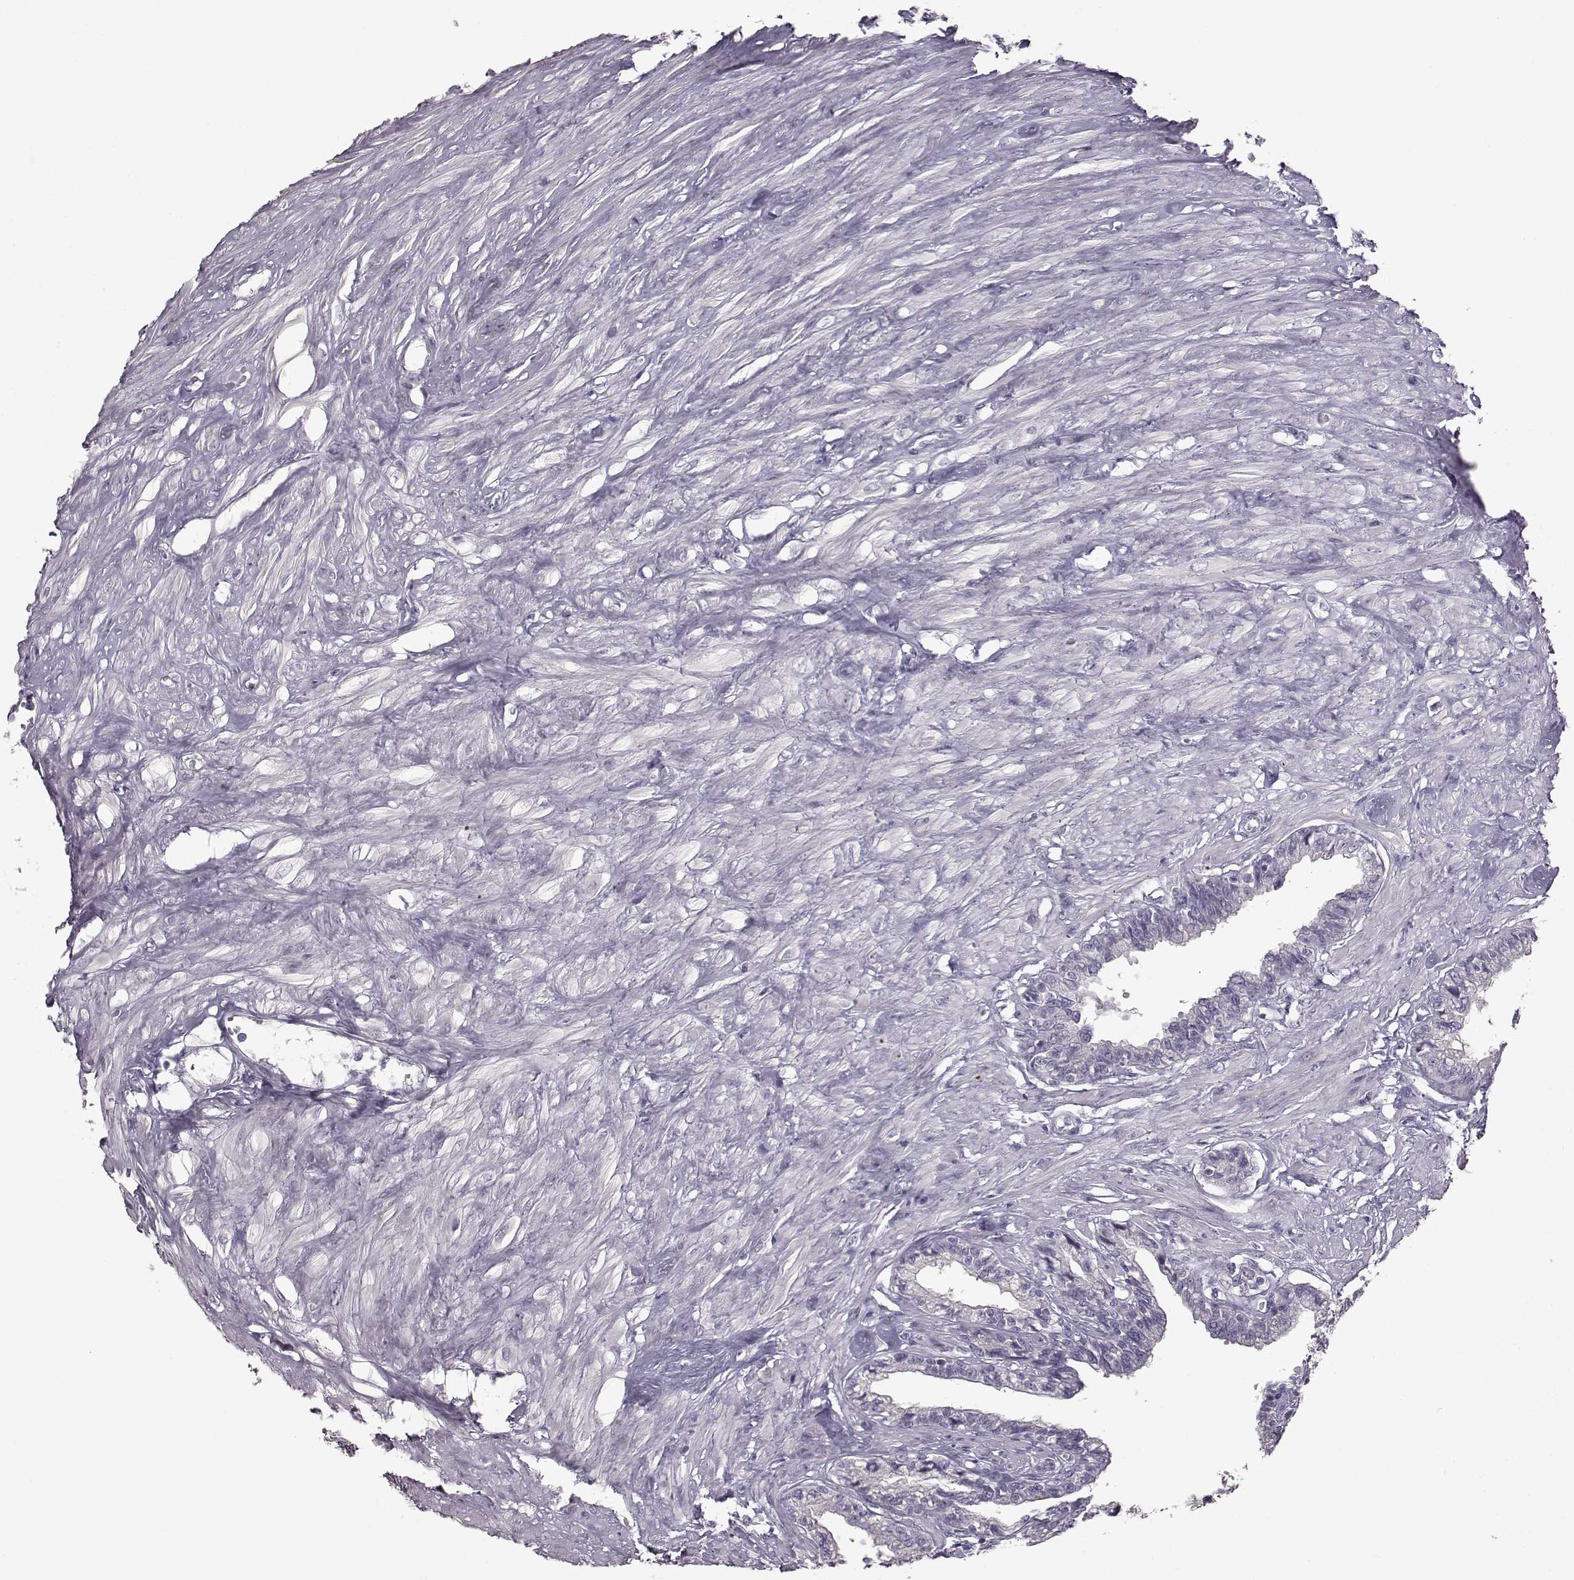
{"staining": {"intensity": "negative", "quantity": "none", "location": "none"}, "tissue": "seminal vesicle", "cell_type": "Glandular cells", "image_type": "normal", "snomed": [{"axis": "morphology", "description": "Normal tissue, NOS"}, {"axis": "morphology", "description": "Urothelial carcinoma, NOS"}, {"axis": "topography", "description": "Urinary bladder"}, {"axis": "topography", "description": "Seminal veicle"}], "caption": "High power microscopy histopathology image of an immunohistochemistry (IHC) photomicrograph of unremarkable seminal vesicle, revealing no significant expression in glandular cells.", "gene": "SPAG17", "patient": {"sex": "male", "age": 76}}